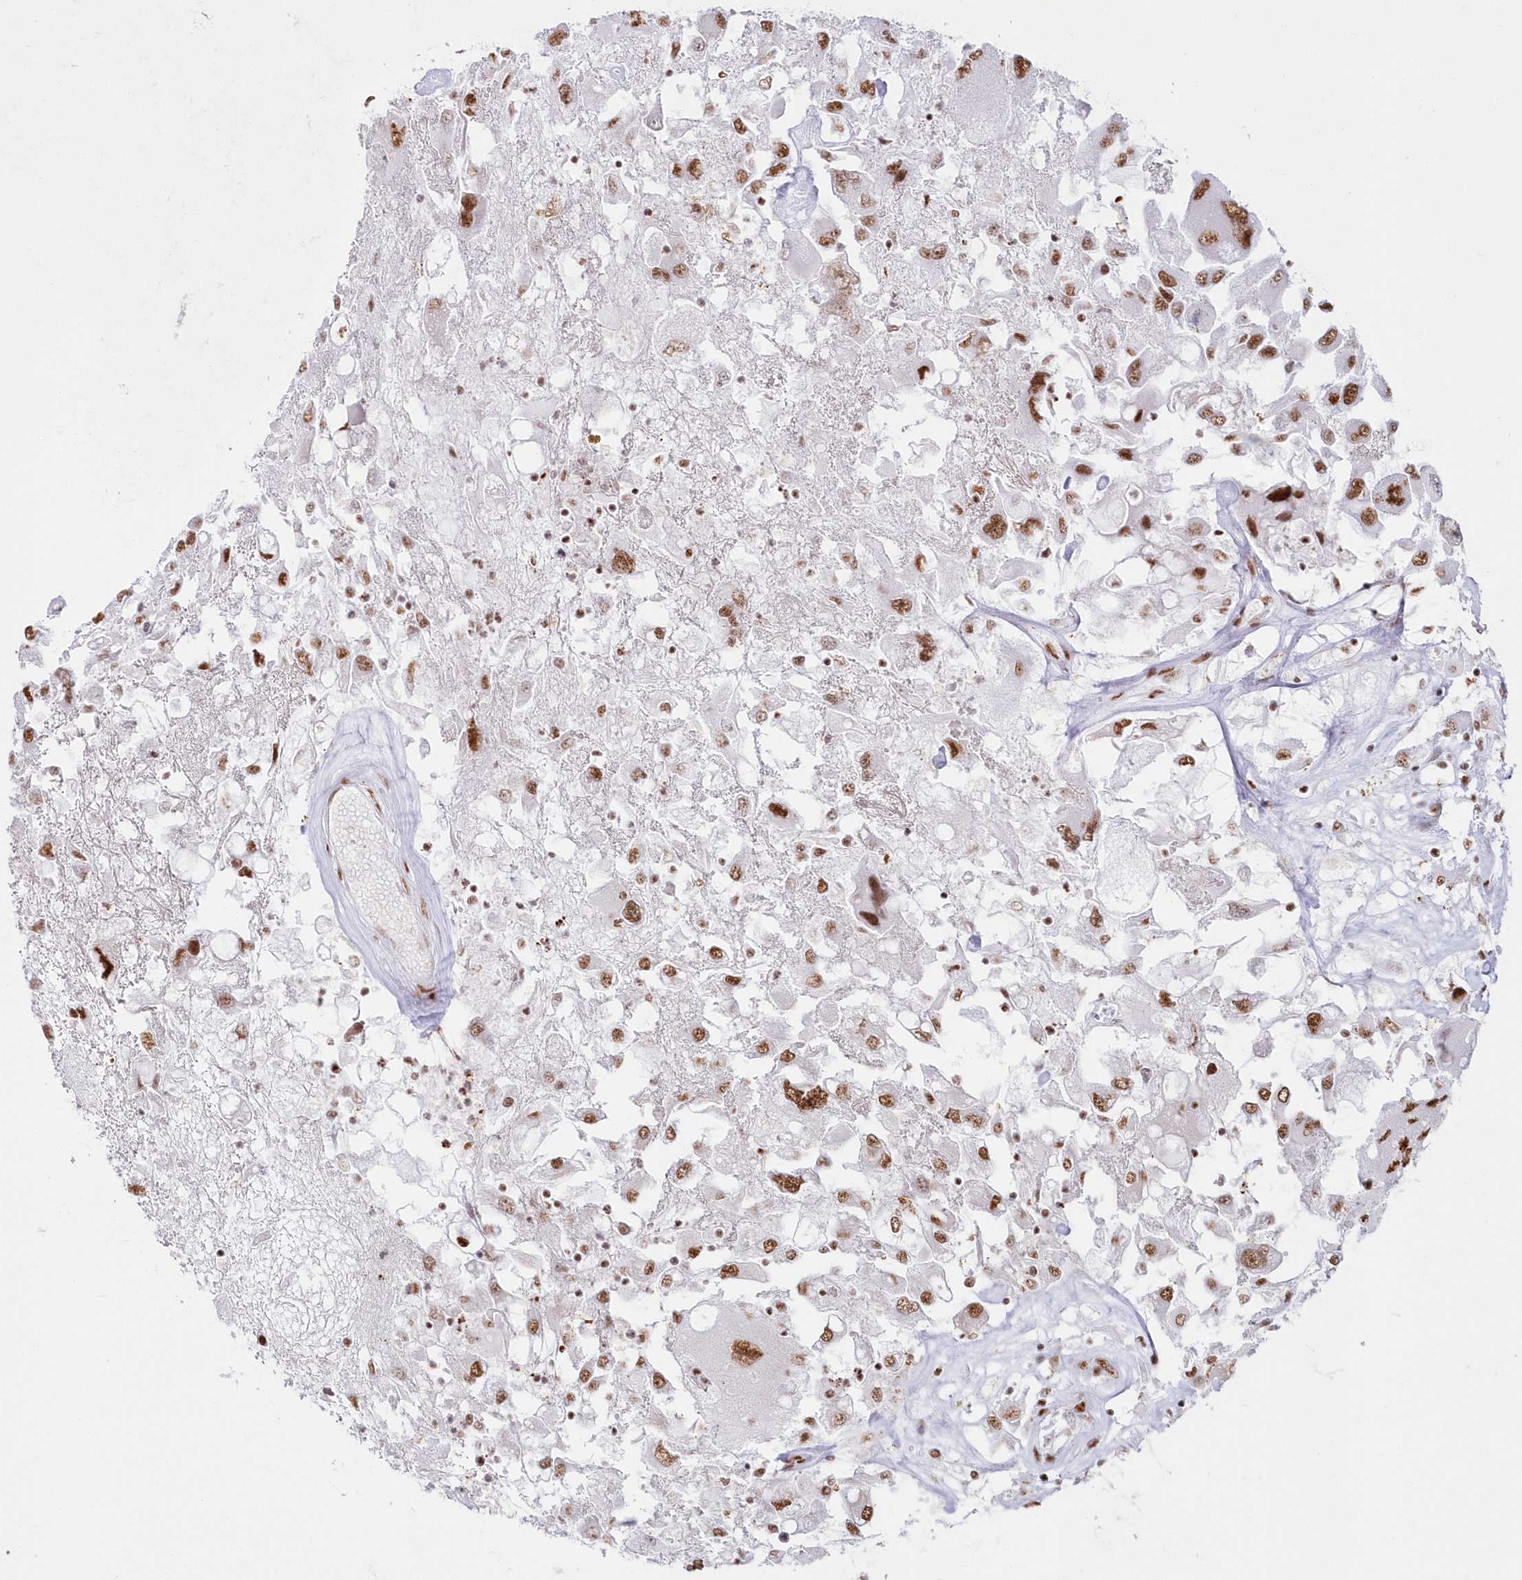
{"staining": {"intensity": "strong", "quantity": ">75%", "location": "nuclear"}, "tissue": "renal cancer", "cell_type": "Tumor cells", "image_type": "cancer", "snomed": [{"axis": "morphology", "description": "Adenocarcinoma, NOS"}, {"axis": "topography", "description": "Kidney"}], "caption": "The immunohistochemical stain shows strong nuclear expression in tumor cells of adenocarcinoma (renal) tissue. Nuclei are stained in blue.", "gene": "DDX46", "patient": {"sex": "female", "age": 52}}